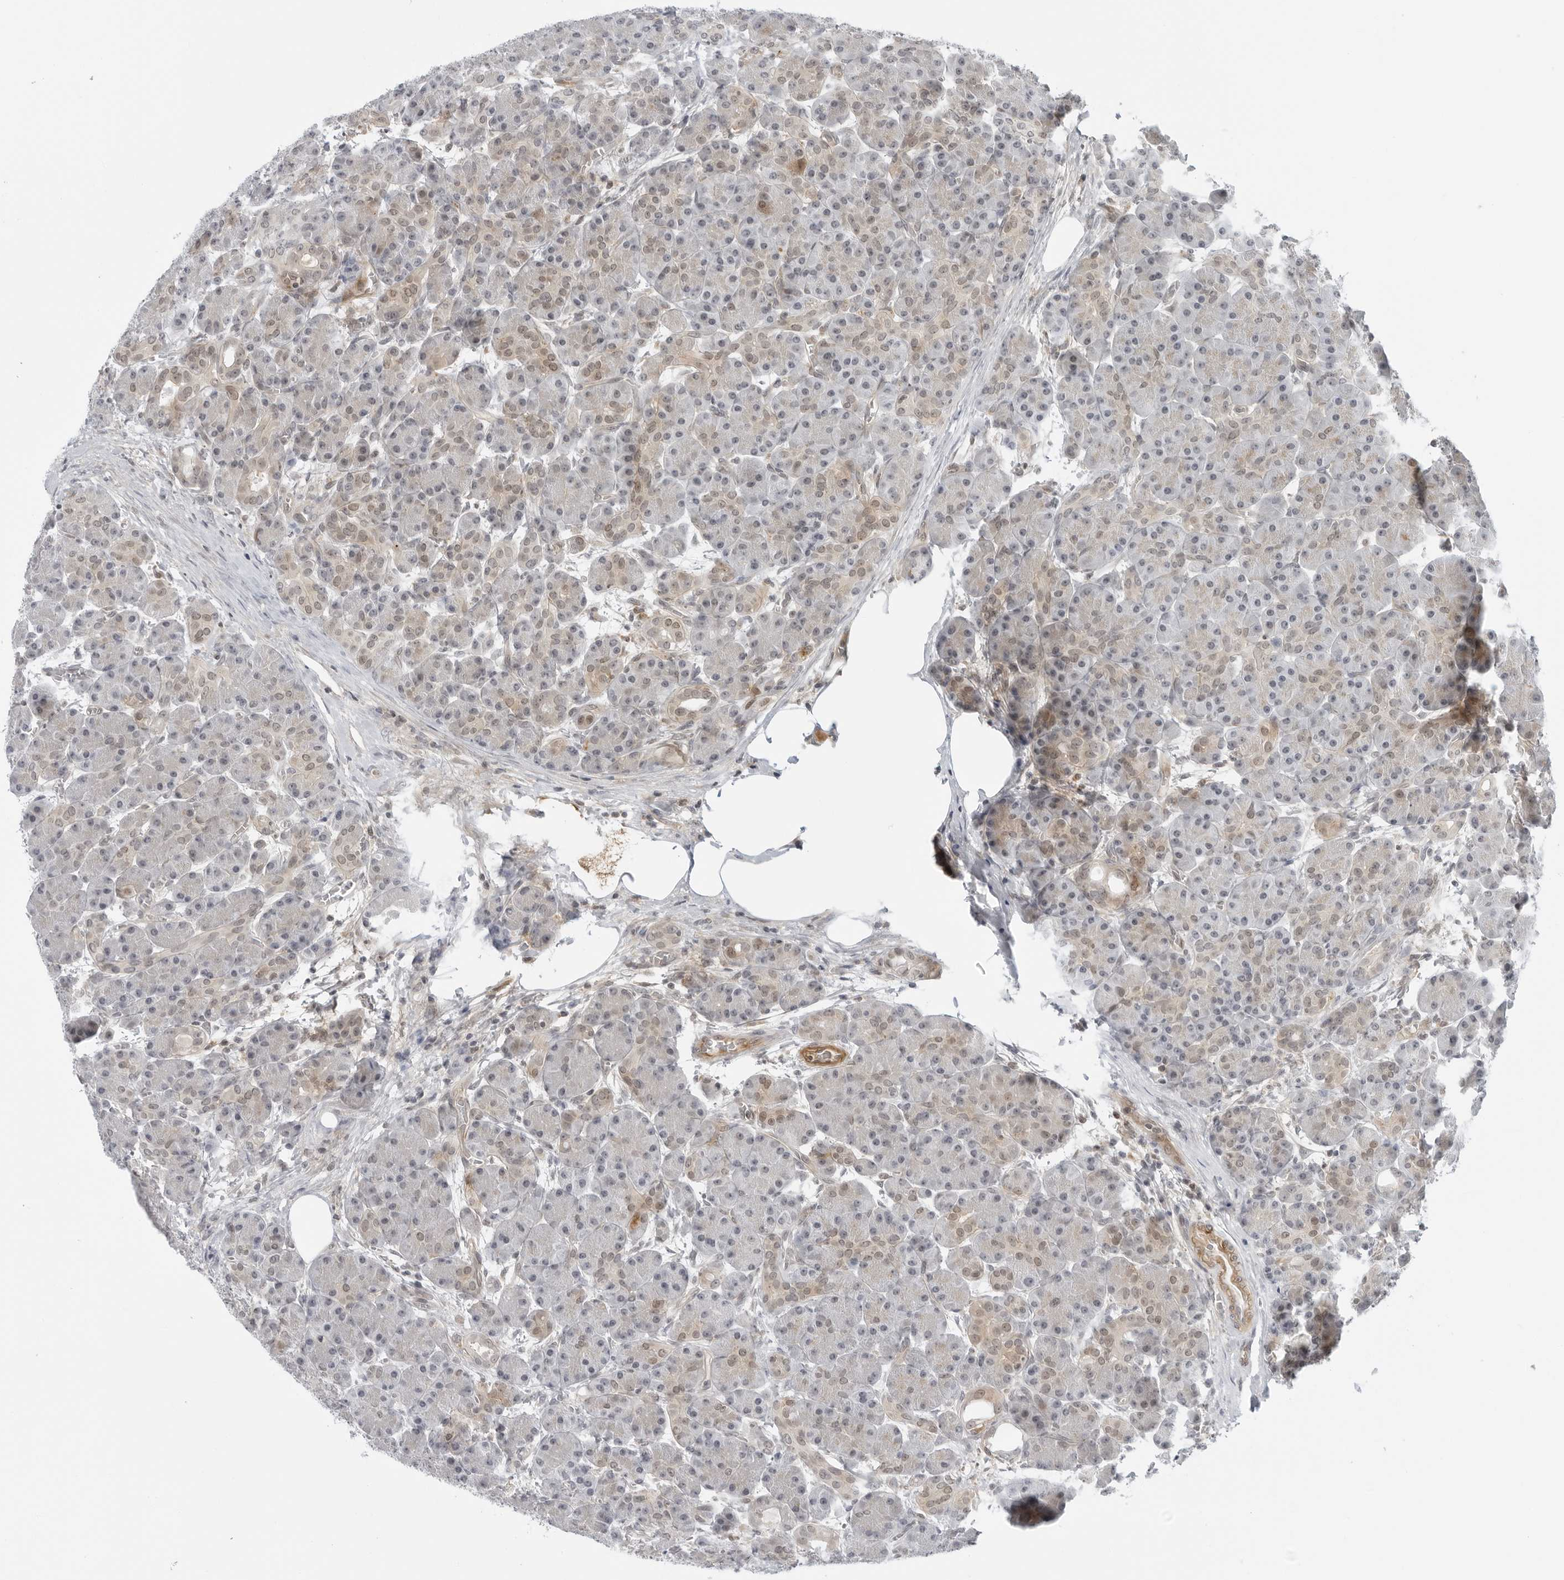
{"staining": {"intensity": "weak", "quantity": "<25%", "location": "cytoplasmic/membranous,nuclear"}, "tissue": "pancreas", "cell_type": "Exocrine glandular cells", "image_type": "normal", "snomed": [{"axis": "morphology", "description": "Normal tissue, NOS"}, {"axis": "topography", "description": "Pancreas"}], "caption": "An image of pancreas stained for a protein displays no brown staining in exocrine glandular cells. (DAB immunohistochemistry, high magnification).", "gene": "SUGCT", "patient": {"sex": "male", "age": 63}}